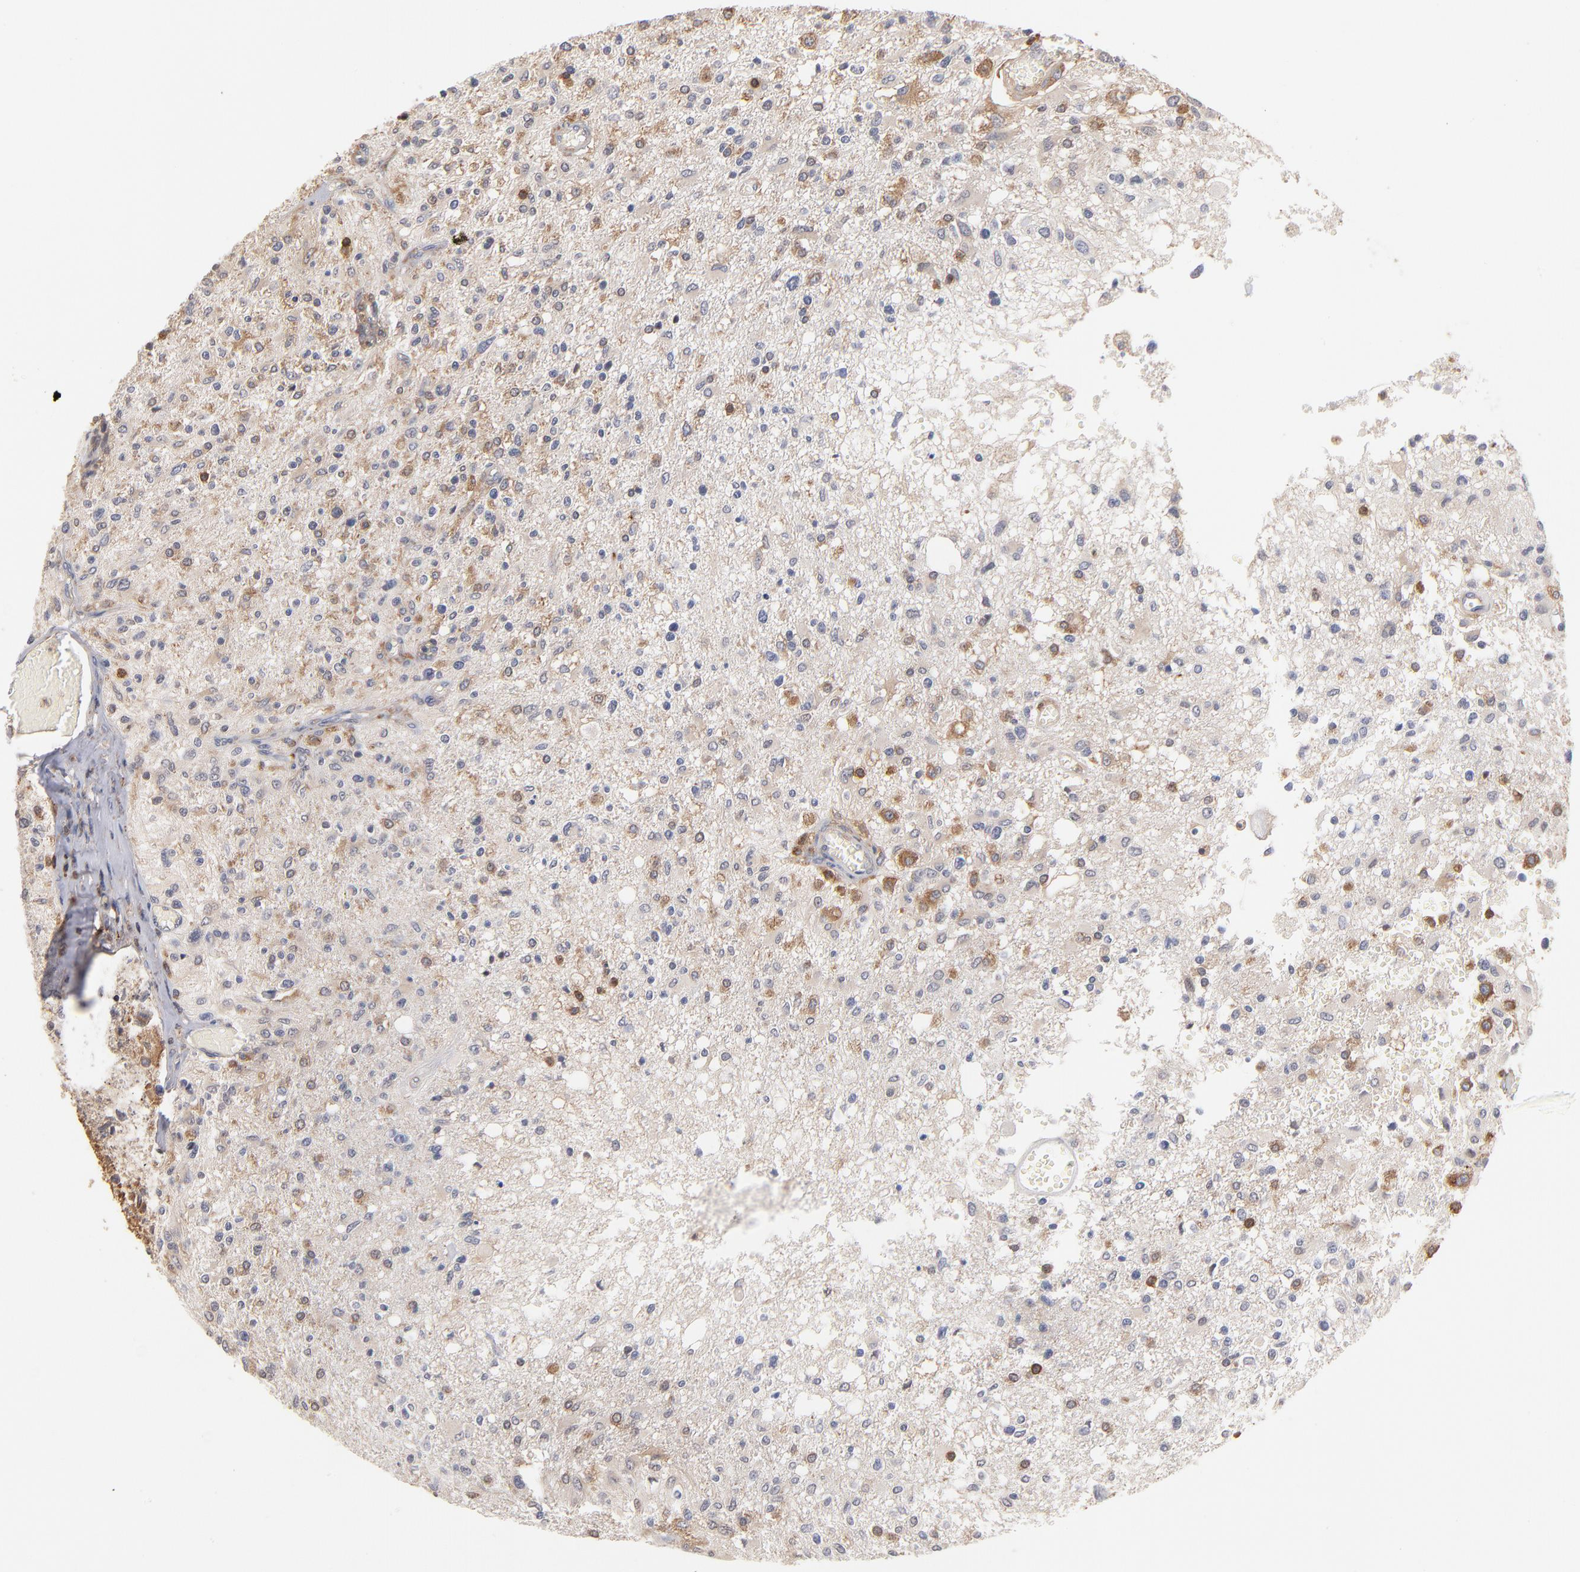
{"staining": {"intensity": "moderate", "quantity": "<25%", "location": "cytoplasmic/membranous"}, "tissue": "glioma", "cell_type": "Tumor cells", "image_type": "cancer", "snomed": [{"axis": "morphology", "description": "Glioma, malignant, High grade"}, {"axis": "topography", "description": "Cerebral cortex"}], "caption": "This is a histology image of immunohistochemistry staining of high-grade glioma (malignant), which shows moderate expression in the cytoplasmic/membranous of tumor cells.", "gene": "WIPF1", "patient": {"sex": "male", "age": 76}}